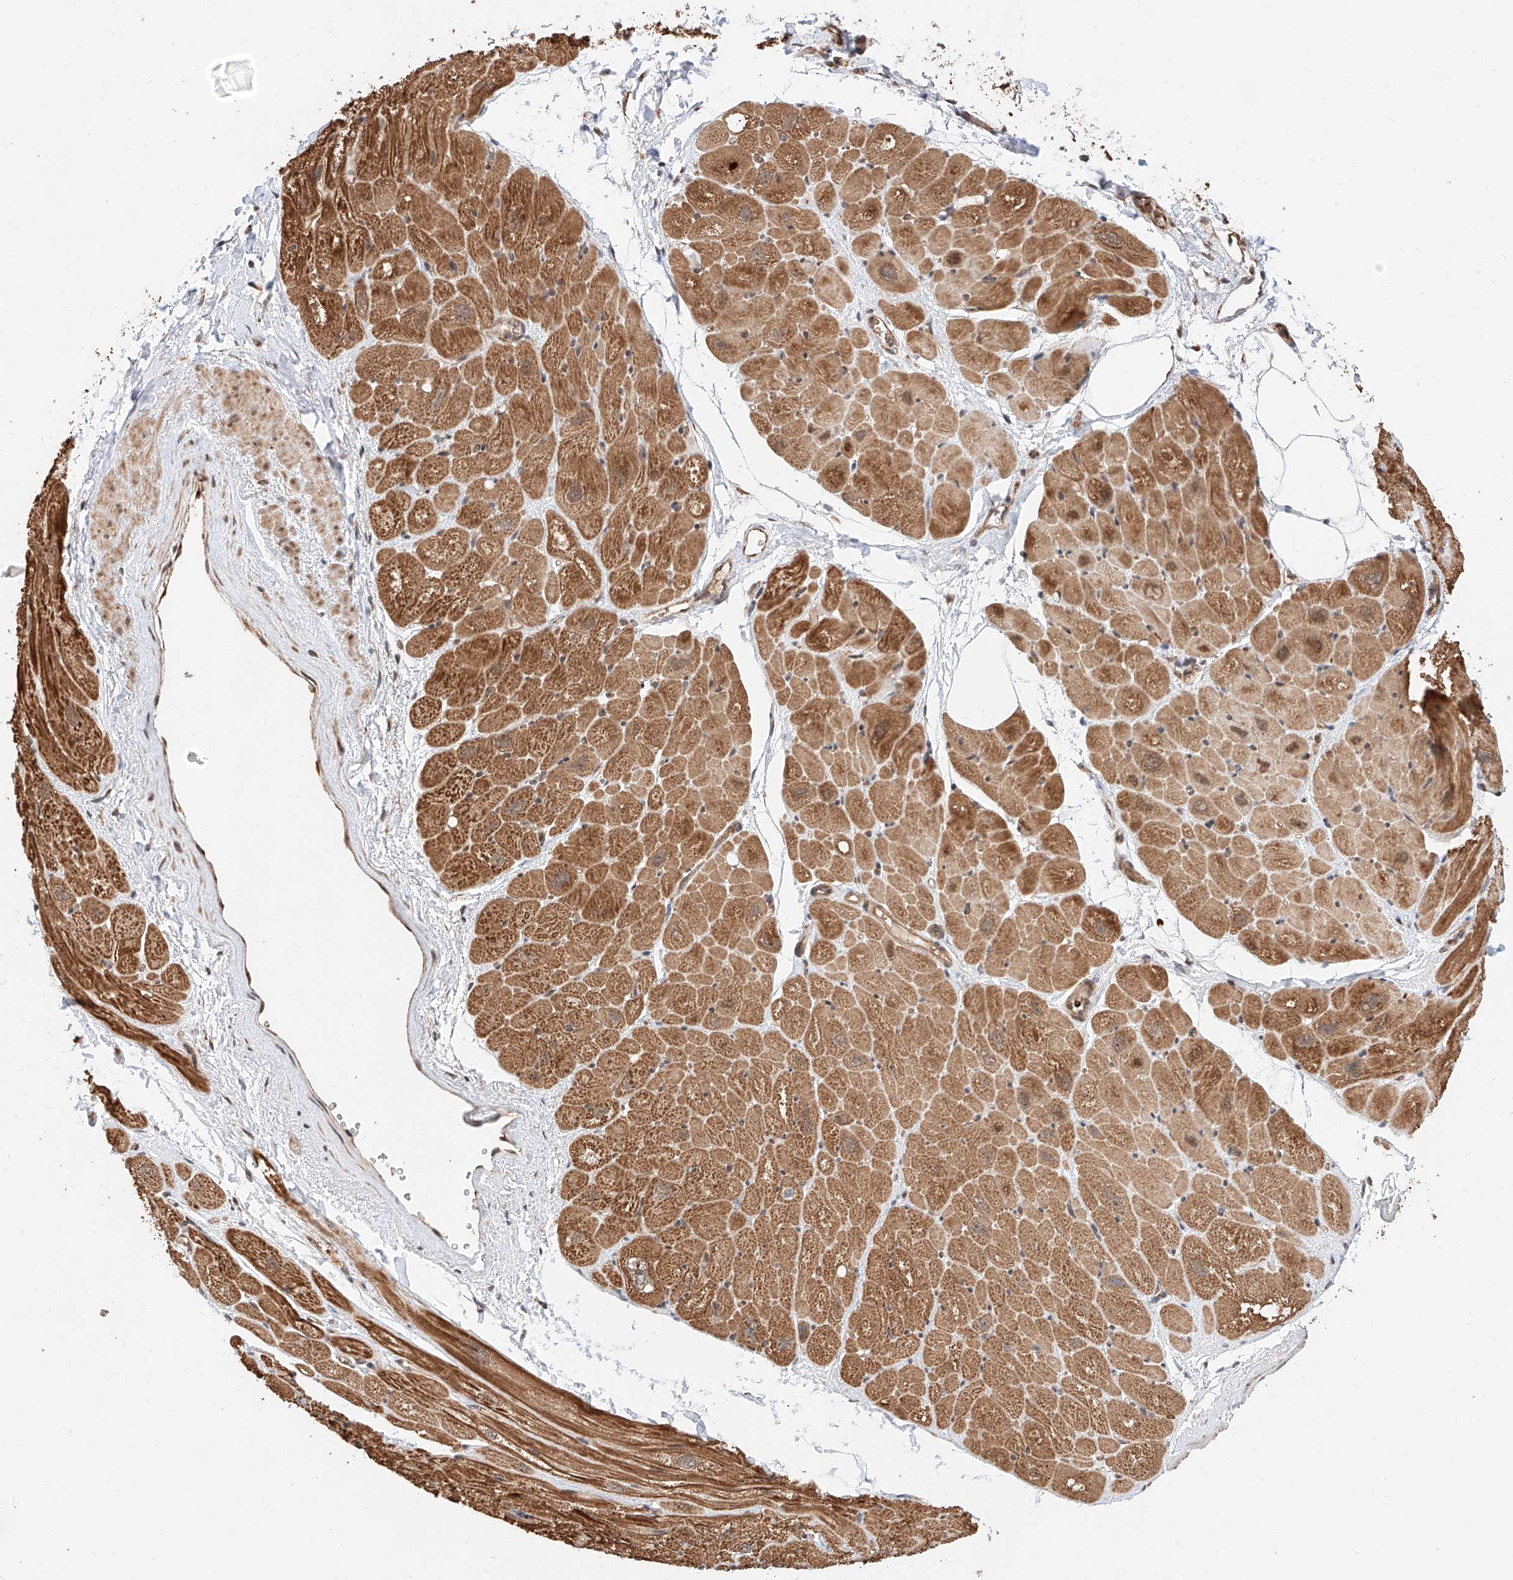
{"staining": {"intensity": "moderate", "quantity": ">75%", "location": "cytoplasmic/membranous"}, "tissue": "heart muscle", "cell_type": "Cardiomyocytes", "image_type": "normal", "snomed": [{"axis": "morphology", "description": "Normal tissue, NOS"}, {"axis": "topography", "description": "Heart"}], "caption": "Immunohistochemical staining of benign human heart muscle exhibits moderate cytoplasmic/membranous protein staining in about >75% of cardiomyocytes. (DAB IHC with brightfield microscopy, high magnification).", "gene": "THTPA", "patient": {"sex": "male", "age": 50}}